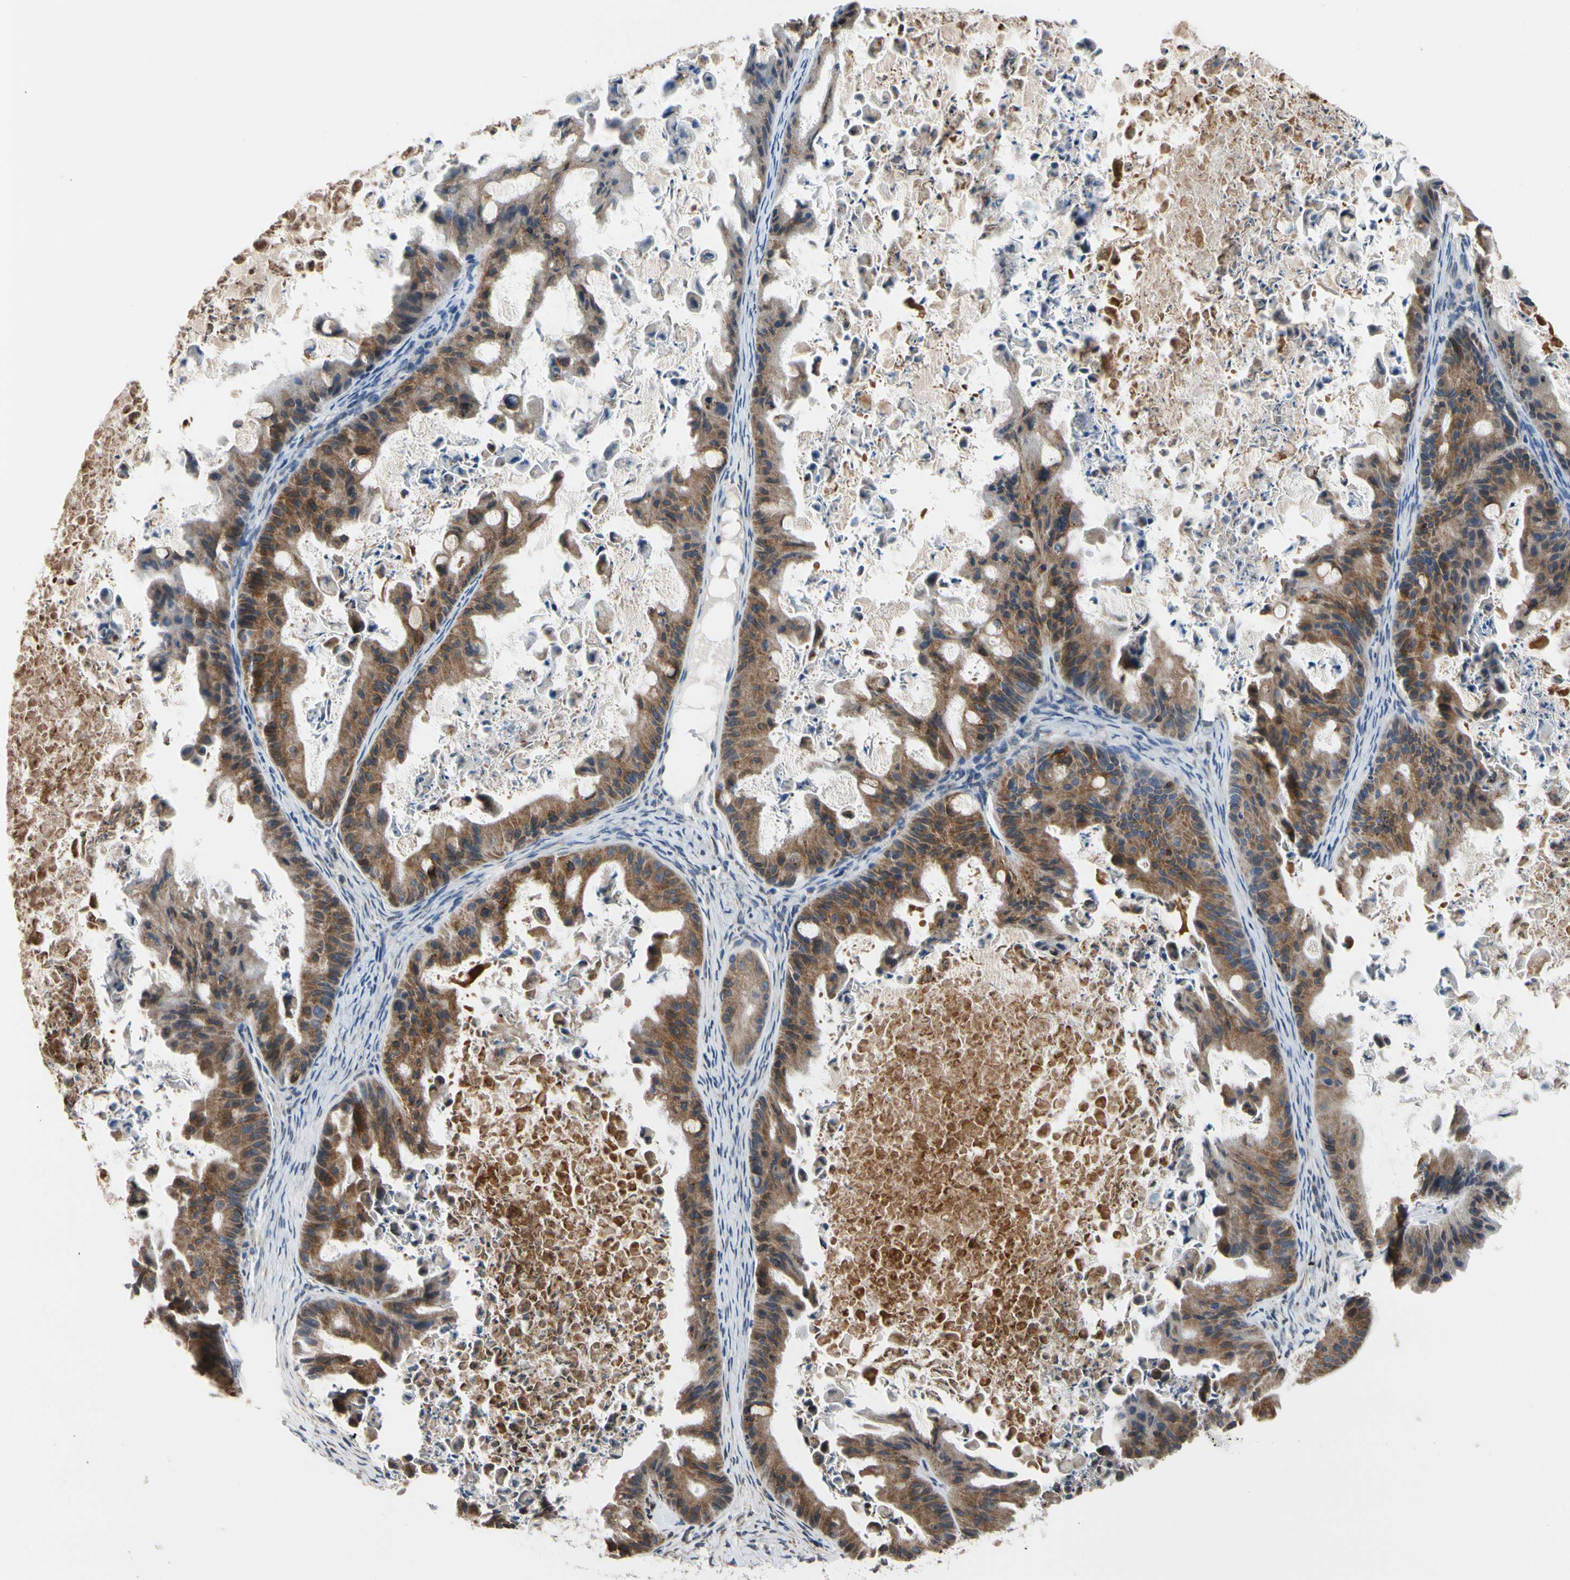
{"staining": {"intensity": "moderate", "quantity": ">75%", "location": "cytoplasmic/membranous"}, "tissue": "ovarian cancer", "cell_type": "Tumor cells", "image_type": "cancer", "snomed": [{"axis": "morphology", "description": "Cystadenocarcinoma, mucinous, NOS"}, {"axis": "topography", "description": "Ovary"}], "caption": "A medium amount of moderate cytoplasmic/membranous expression is appreciated in about >75% of tumor cells in ovarian cancer (mucinous cystadenocarcinoma) tissue.", "gene": "TMED7", "patient": {"sex": "female", "age": 37}}